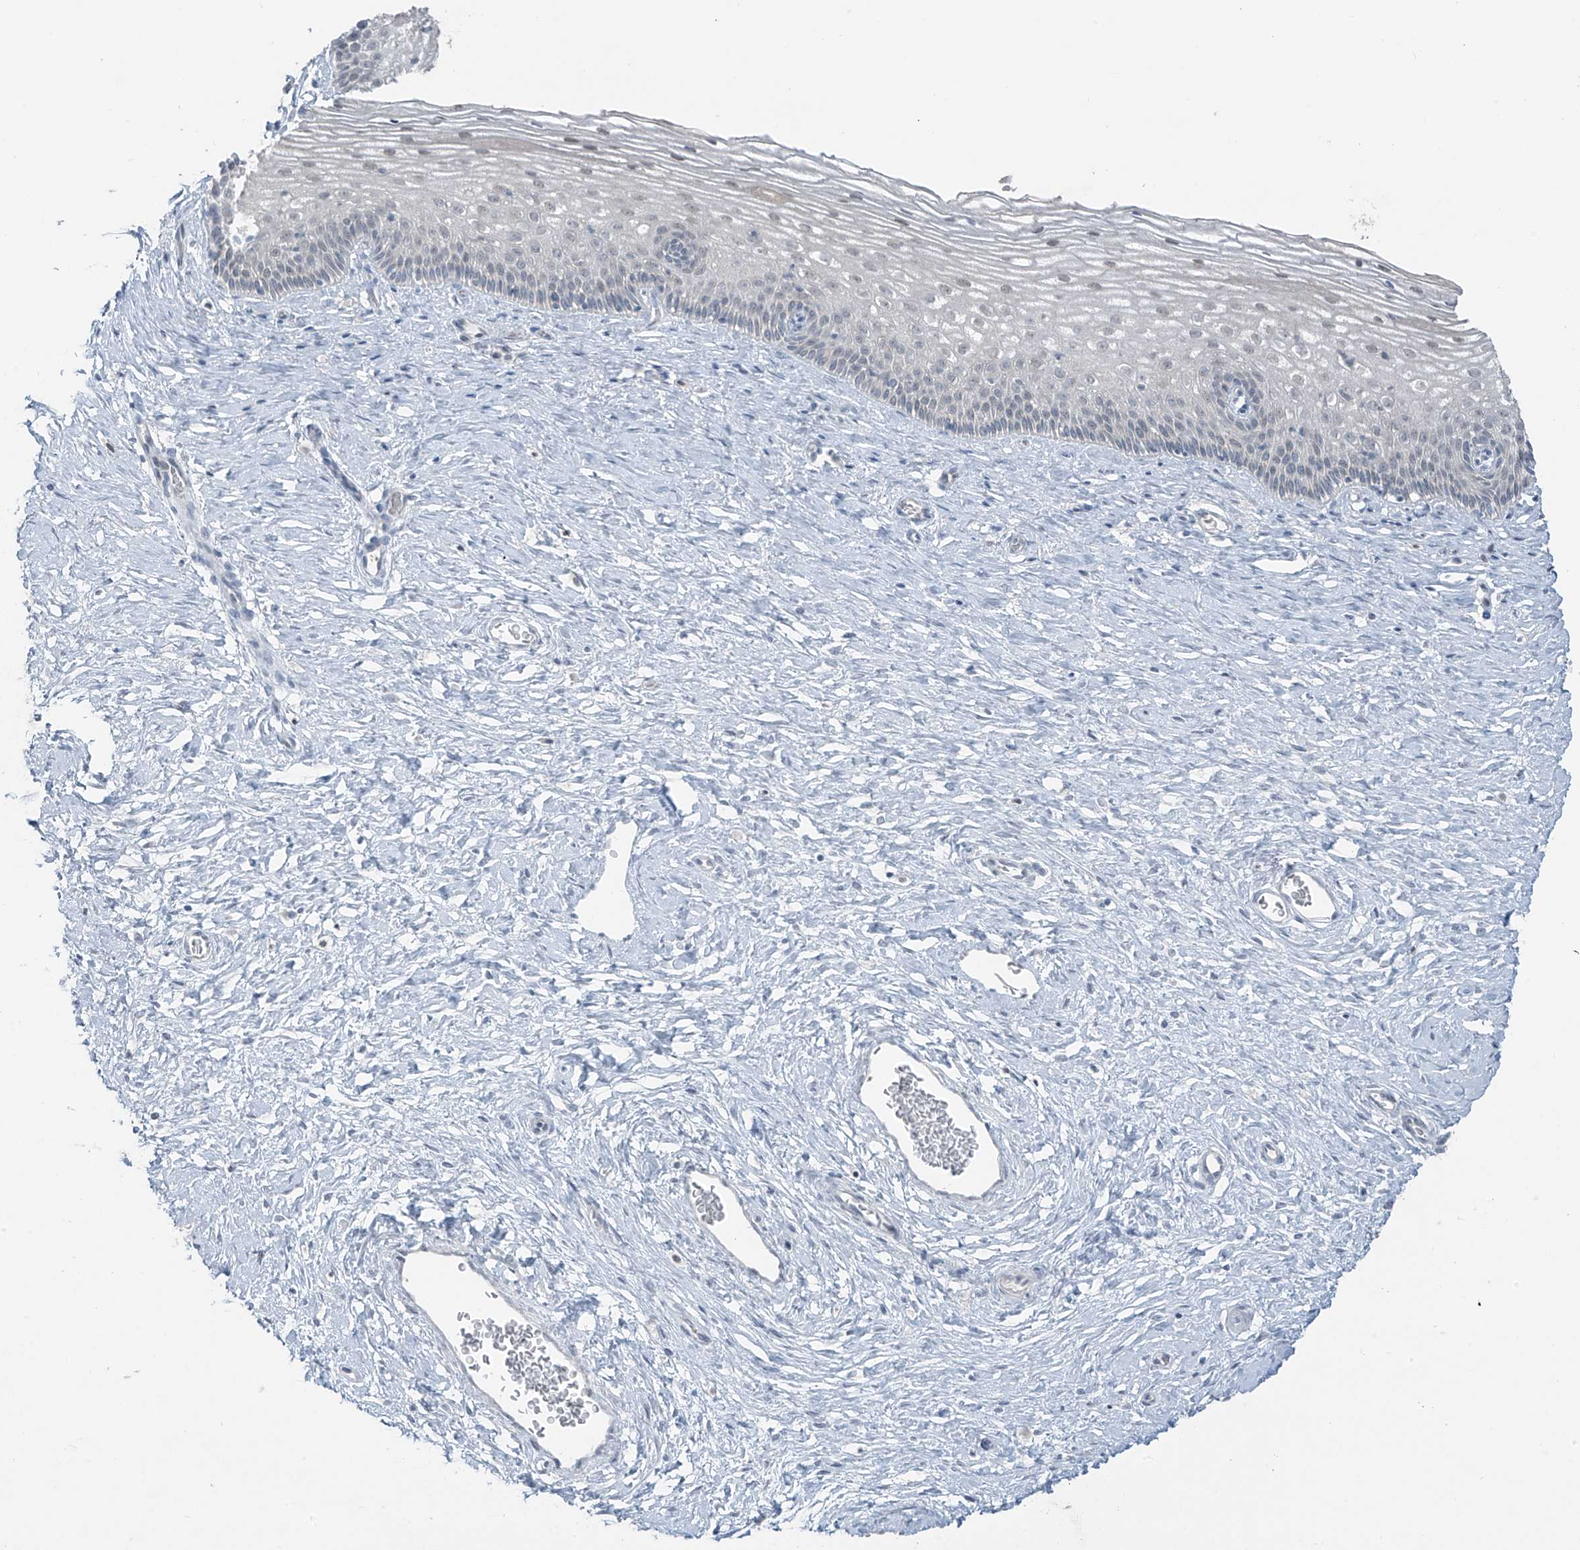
{"staining": {"intensity": "weak", "quantity": "<25%", "location": "nuclear"}, "tissue": "cervix", "cell_type": "Glandular cells", "image_type": "normal", "snomed": [{"axis": "morphology", "description": "Normal tissue, NOS"}, {"axis": "topography", "description": "Cervix"}], "caption": "The photomicrograph displays no staining of glandular cells in normal cervix.", "gene": "PRDM6", "patient": {"sex": "female", "age": 33}}